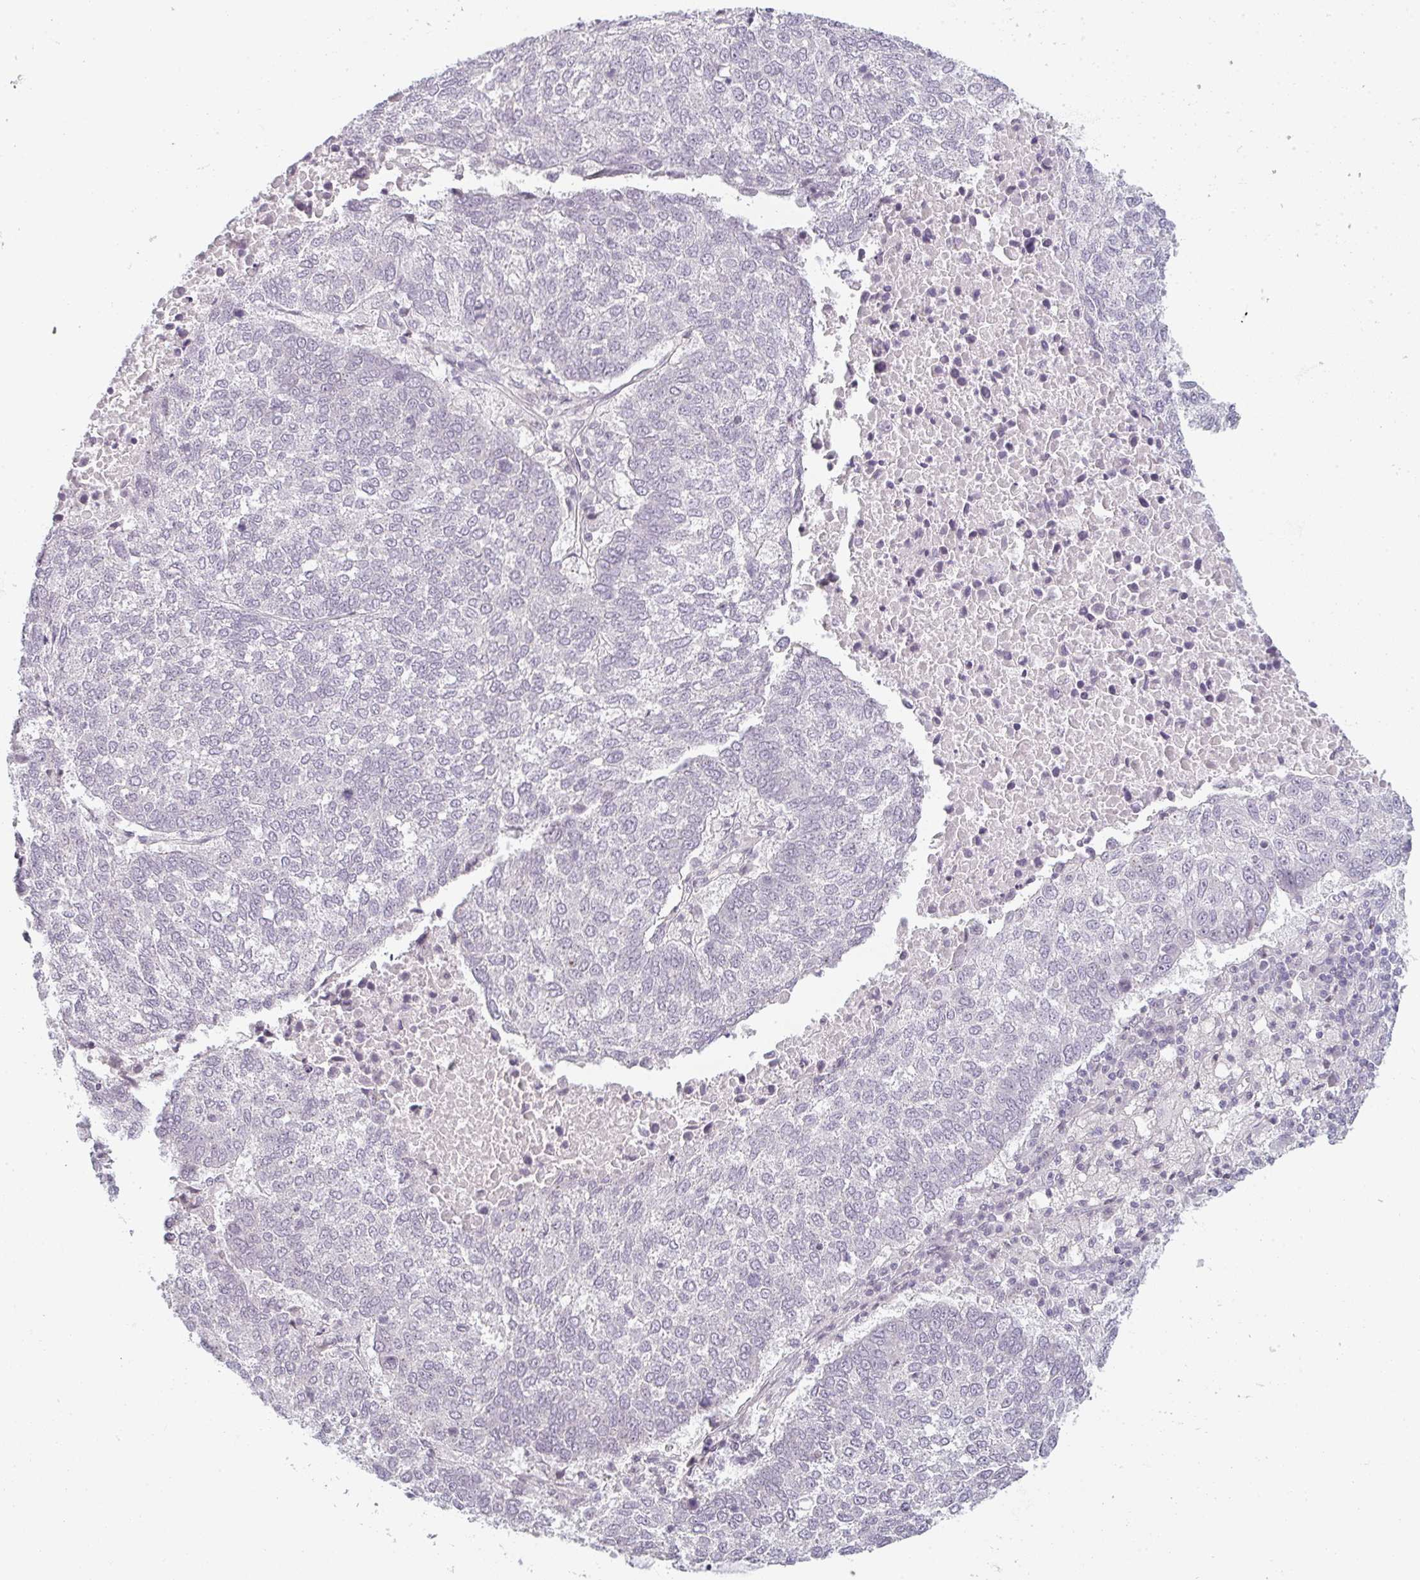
{"staining": {"intensity": "negative", "quantity": "none", "location": "none"}, "tissue": "lung cancer", "cell_type": "Tumor cells", "image_type": "cancer", "snomed": [{"axis": "morphology", "description": "Squamous cell carcinoma, NOS"}, {"axis": "topography", "description": "Lung"}], "caption": "Image shows no significant protein expression in tumor cells of lung squamous cell carcinoma.", "gene": "RBBP6", "patient": {"sex": "male", "age": 73}}